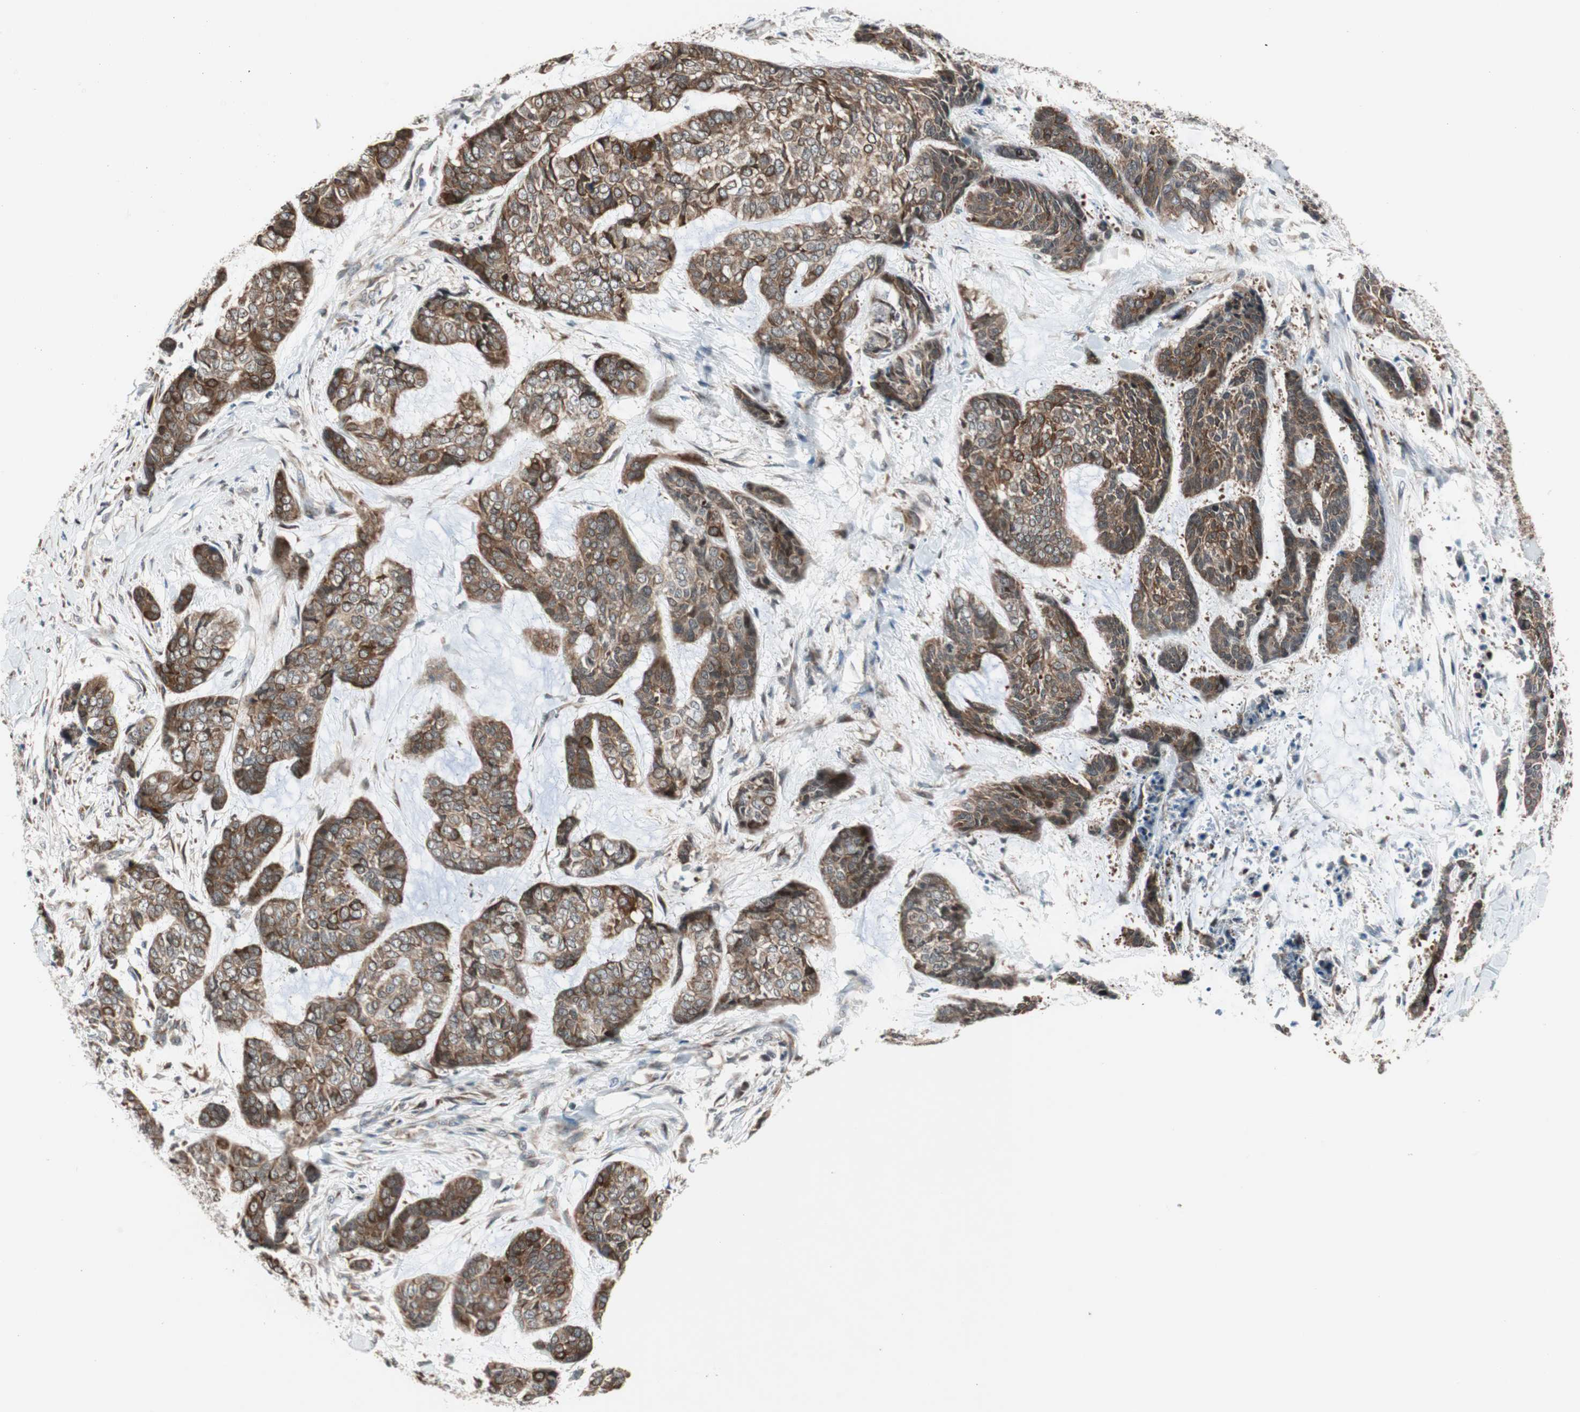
{"staining": {"intensity": "strong", "quantity": ">75%", "location": "cytoplasmic/membranous"}, "tissue": "skin cancer", "cell_type": "Tumor cells", "image_type": "cancer", "snomed": [{"axis": "morphology", "description": "Basal cell carcinoma"}, {"axis": "topography", "description": "Skin"}], "caption": "Approximately >75% of tumor cells in skin basal cell carcinoma demonstrate strong cytoplasmic/membranous protein expression as visualized by brown immunohistochemical staining.", "gene": "ZNF512B", "patient": {"sex": "female", "age": 64}}